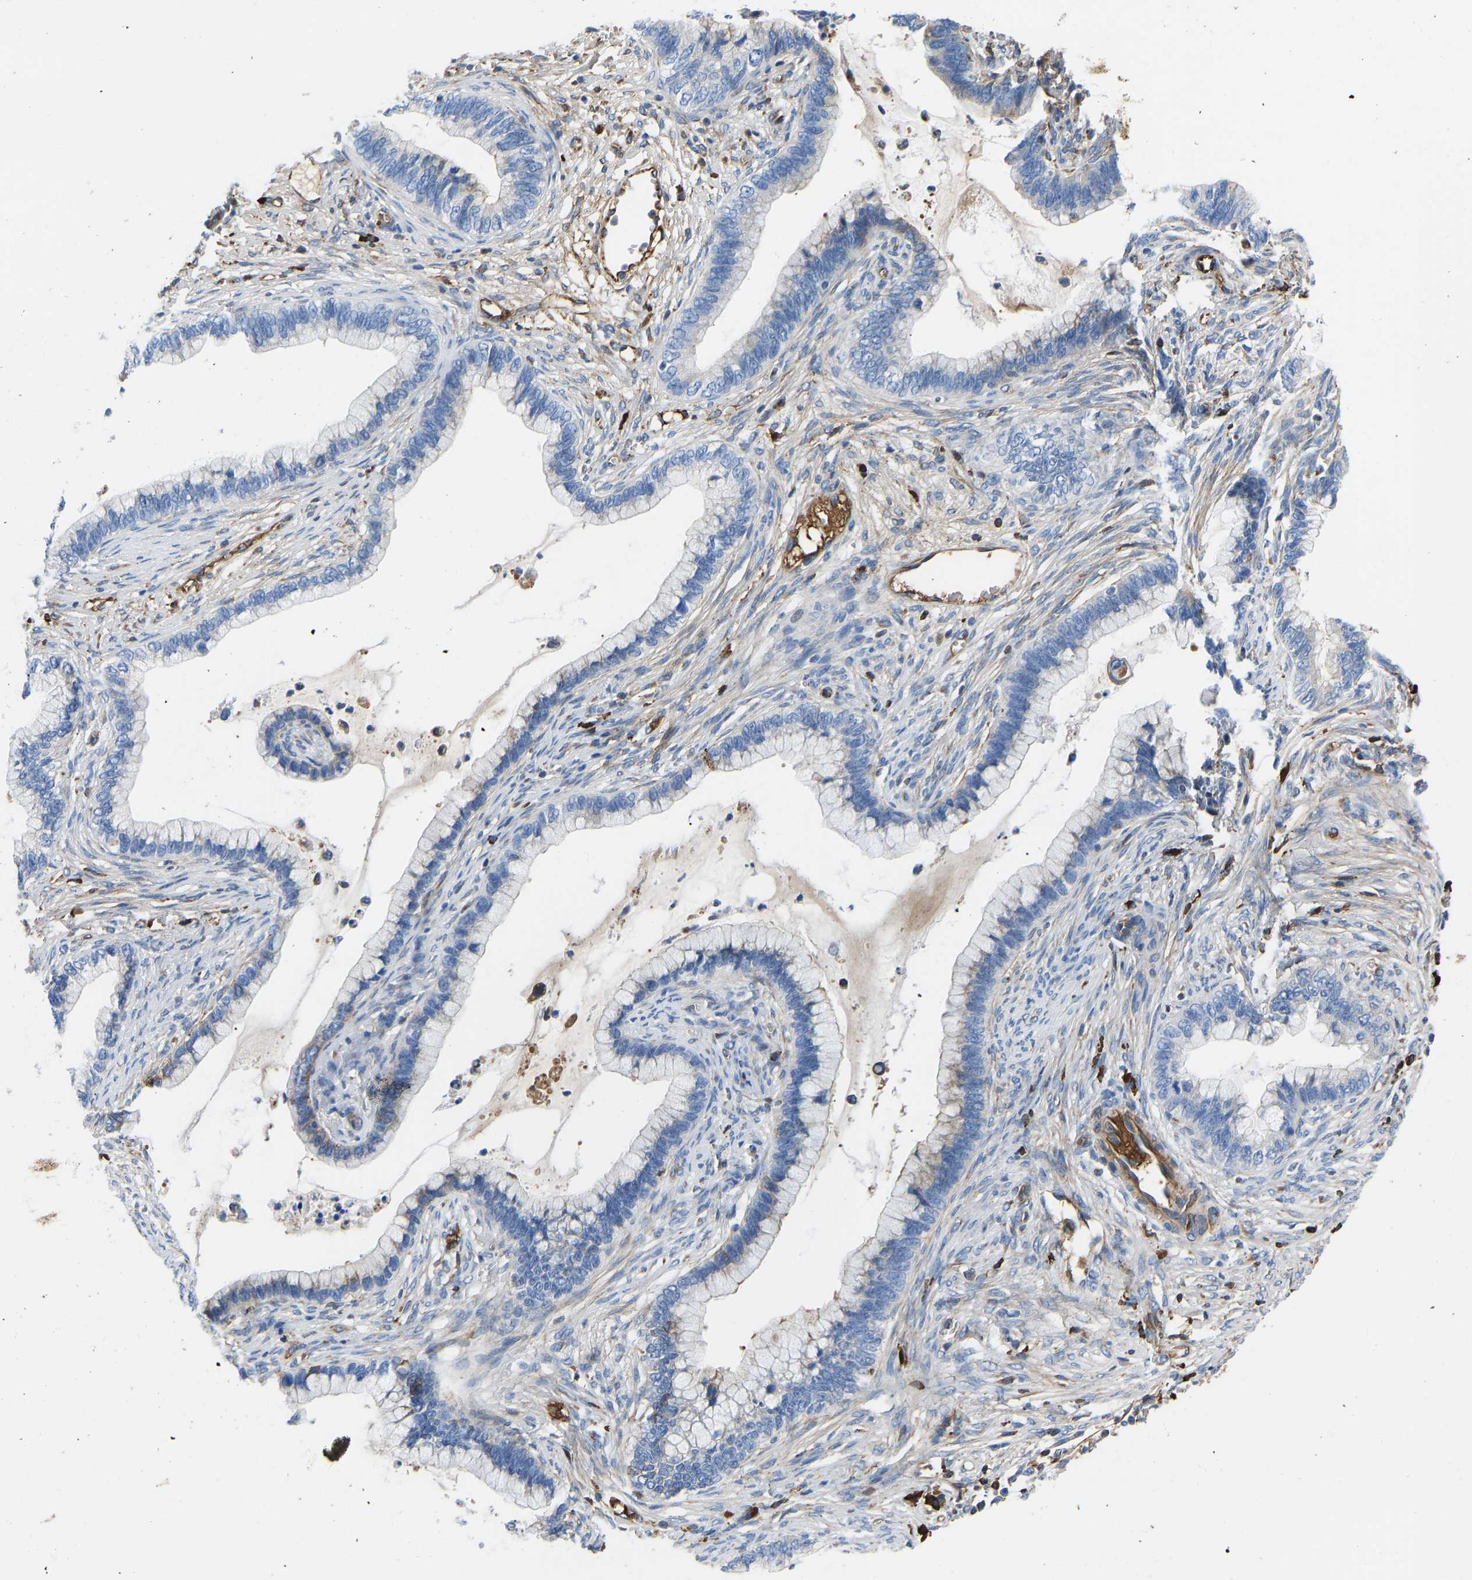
{"staining": {"intensity": "negative", "quantity": "none", "location": "none"}, "tissue": "cervical cancer", "cell_type": "Tumor cells", "image_type": "cancer", "snomed": [{"axis": "morphology", "description": "Adenocarcinoma, NOS"}, {"axis": "topography", "description": "Cervix"}], "caption": "The immunohistochemistry (IHC) micrograph has no significant expression in tumor cells of adenocarcinoma (cervical) tissue. (DAB immunohistochemistry (IHC), high magnification).", "gene": "HSPG2", "patient": {"sex": "female", "age": 44}}